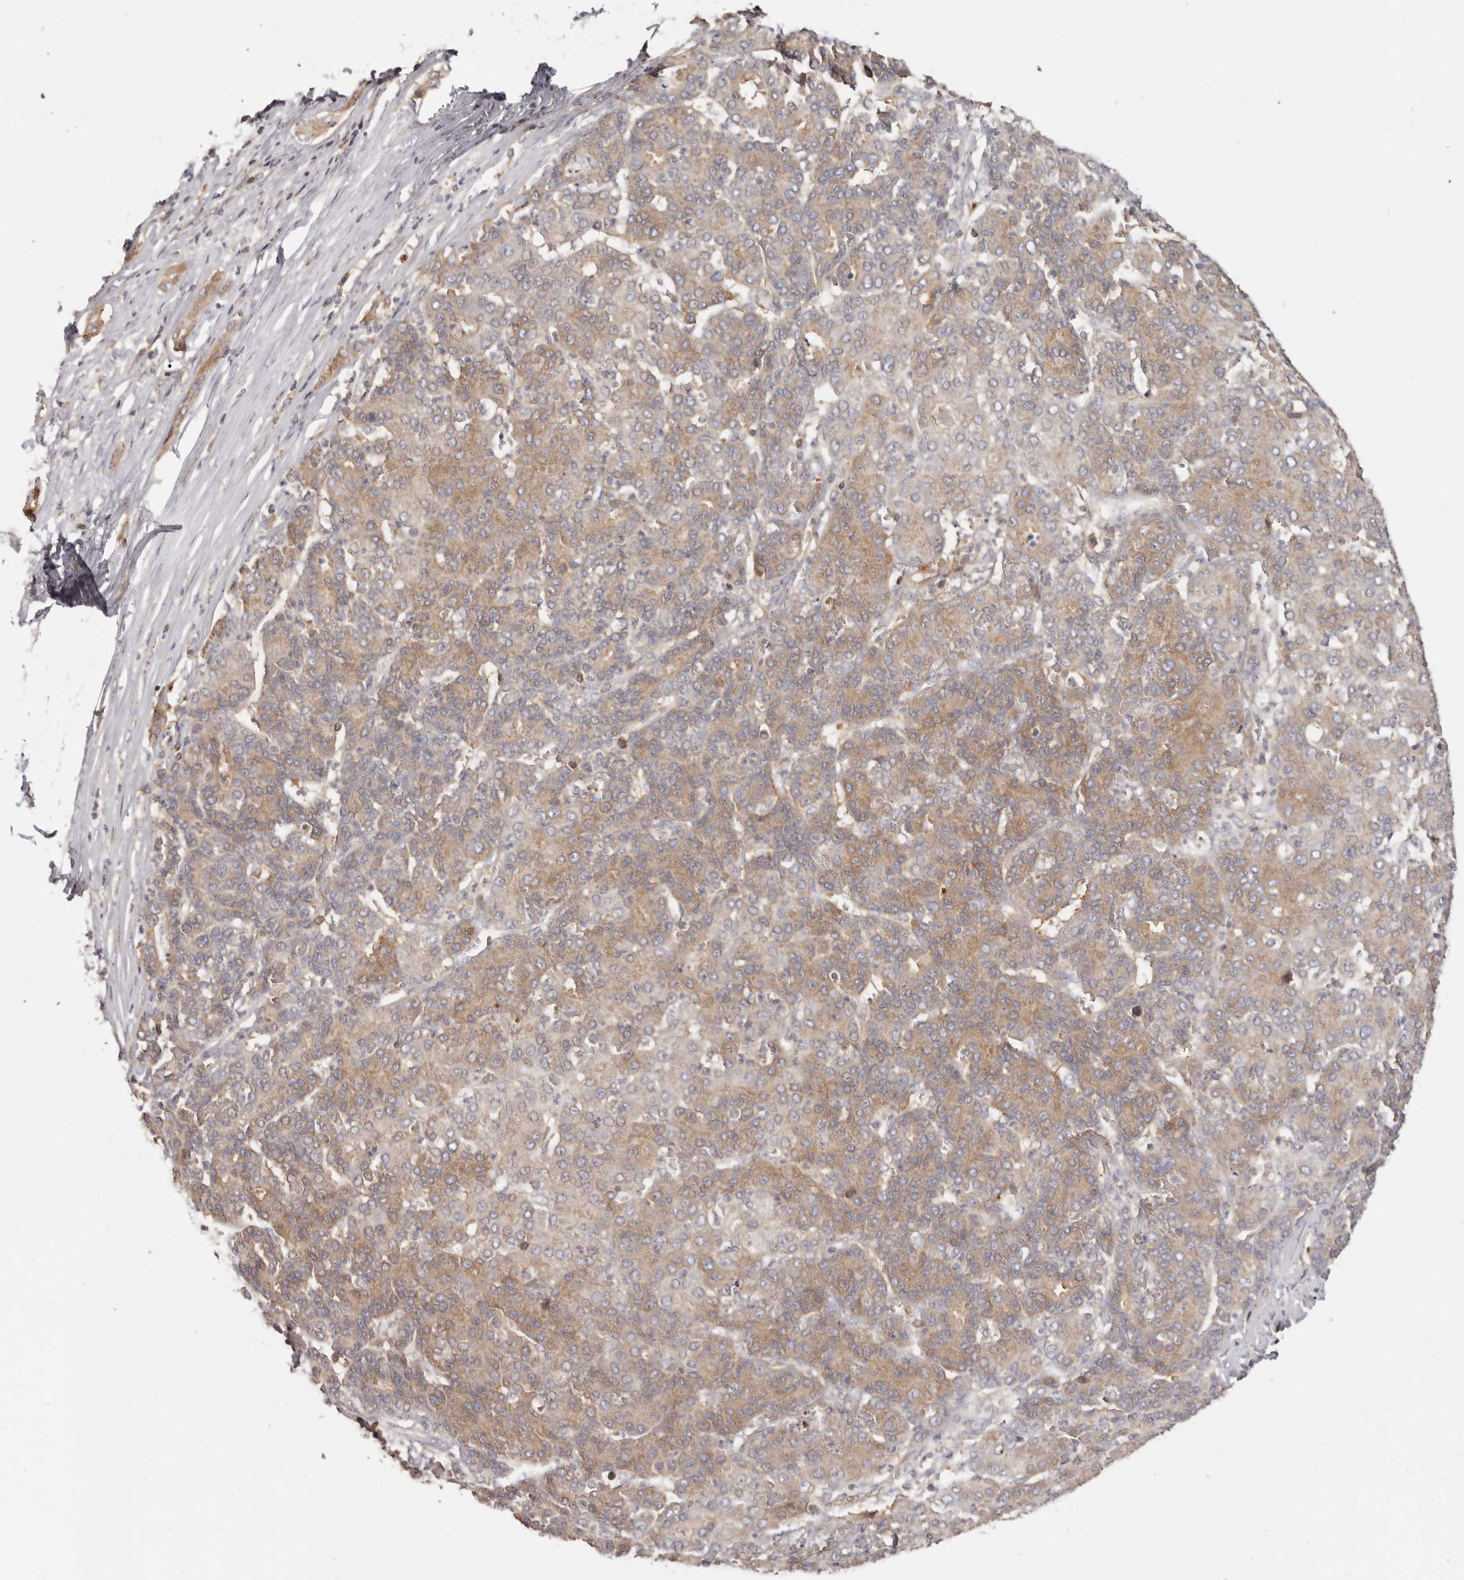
{"staining": {"intensity": "moderate", "quantity": "<25%", "location": "cytoplasmic/membranous"}, "tissue": "liver cancer", "cell_type": "Tumor cells", "image_type": "cancer", "snomed": [{"axis": "morphology", "description": "Carcinoma, Hepatocellular, NOS"}, {"axis": "topography", "description": "Liver"}], "caption": "Immunohistochemical staining of liver cancer (hepatocellular carcinoma) shows low levels of moderate cytoplasmic/membranous expression in approximately <25% of tumor cells.", "gene": "EEF1E1", "patient": {"sex": "male", "age": 65}}